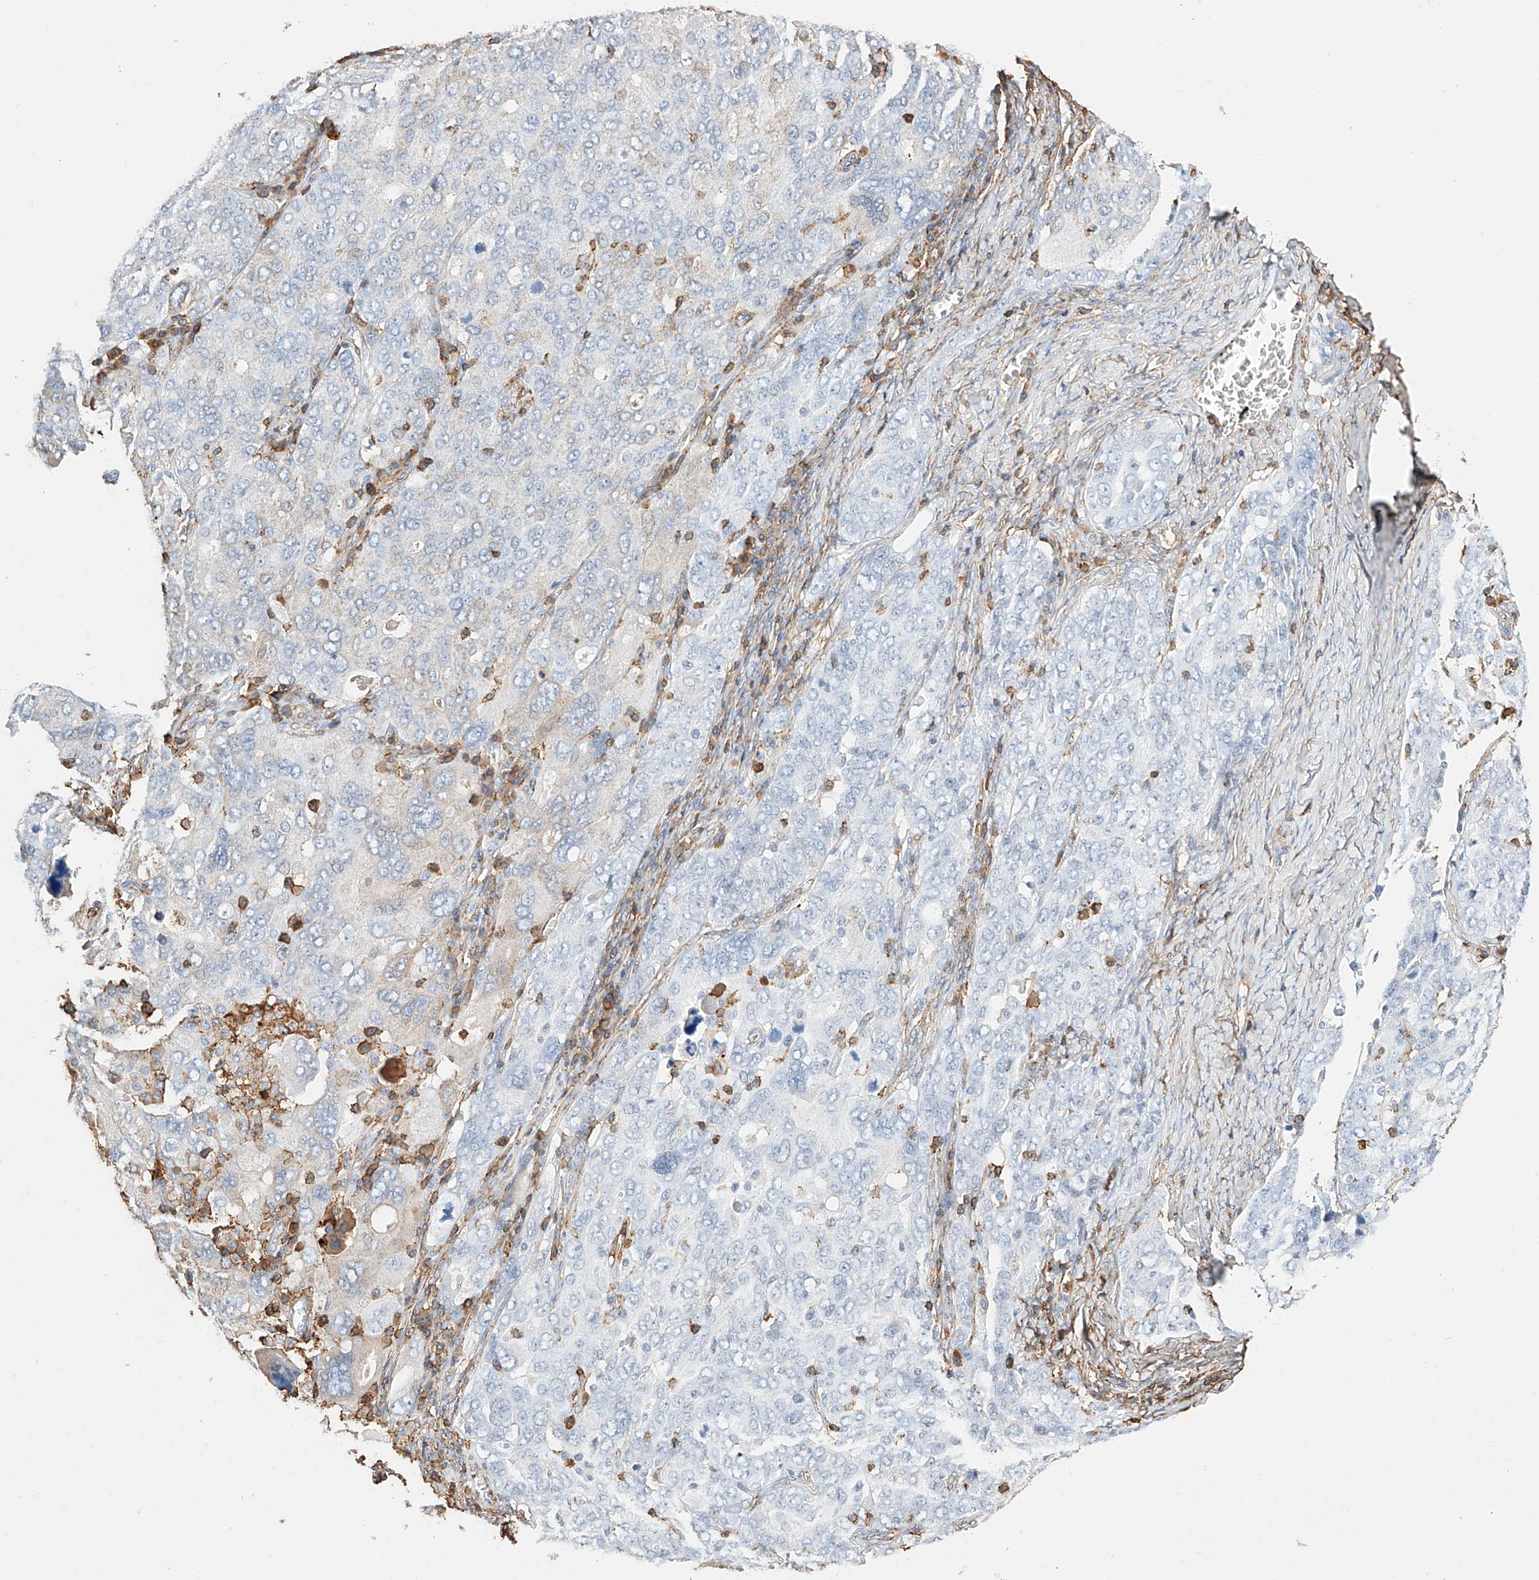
{"staining": {"intensity": "negative", "quantity": "none", "location": "none"}, "tissue": "ovarian cancer", "cell_type": "Tumor cells", "image_type": "cancer", "snomed": [{"axis": "morphology", "description": "Carcinoma, endometroid"}, {"axis": "topography", "description": "Ovary"}], "caption": "Tumor cells are negative for brown protein staining in ovarian cancer (endometroid carcinoma).", "gene": "WFS1", "patient": {"sex": "female", "age": 62}}